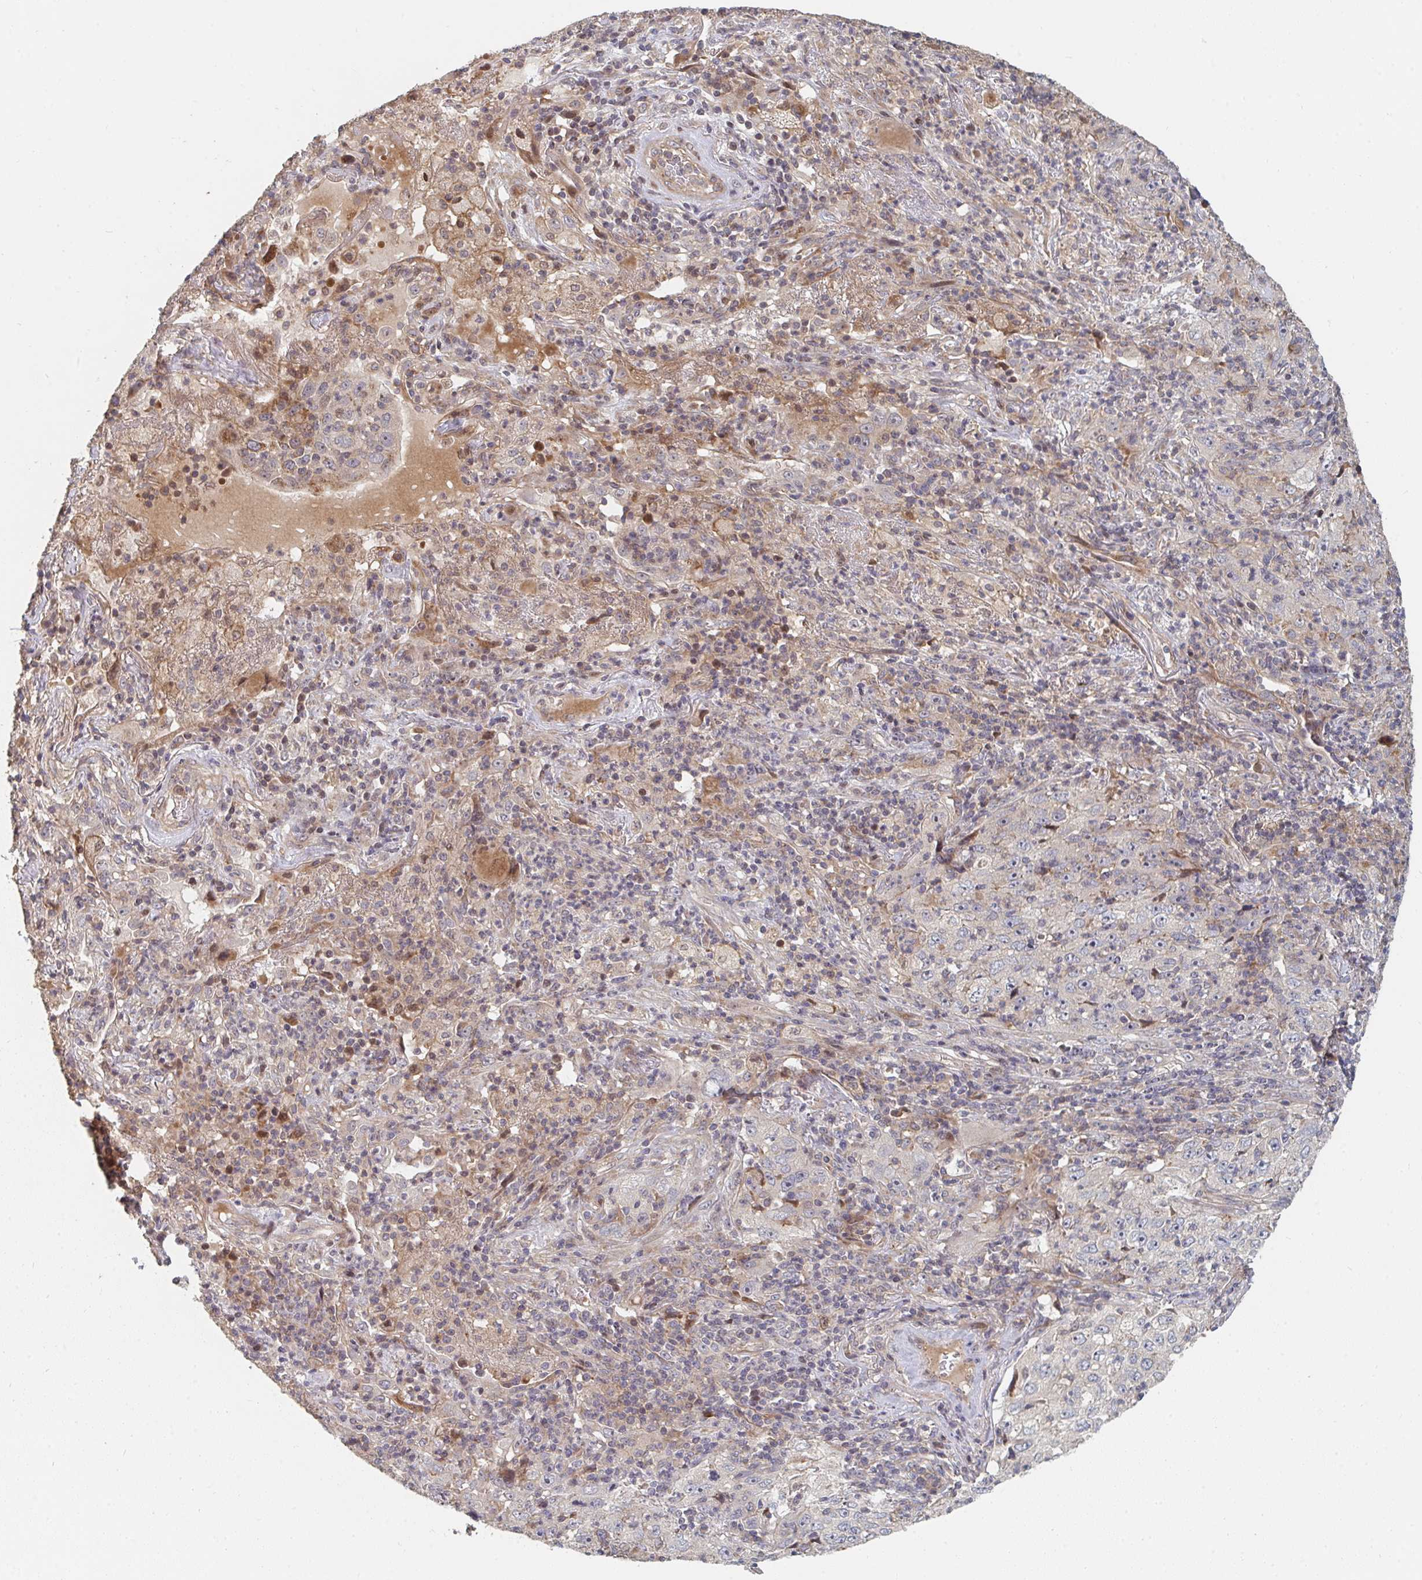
{"staining": {"intensity": "negative", "quantity": "none", "location": "none"}, "tissue": "lung cancer", "cell_type": "Tumor cells", "image_type": "cancer", "snomed": [{"axis": "morphology", "description": "Squamous cell carcinoma, NOS"}, {"axis": "topography", "description": "Lung"}], "caption": "IHC of lung cancer displays no positivity in tumor cells. (Brightfield microscopy of DAB (3,3'-diaminobenzidine) immunohistochemistry (IHC) at high magnification).", "gene": "PTEN", "patient": {"sex": "male", "age": 71}}